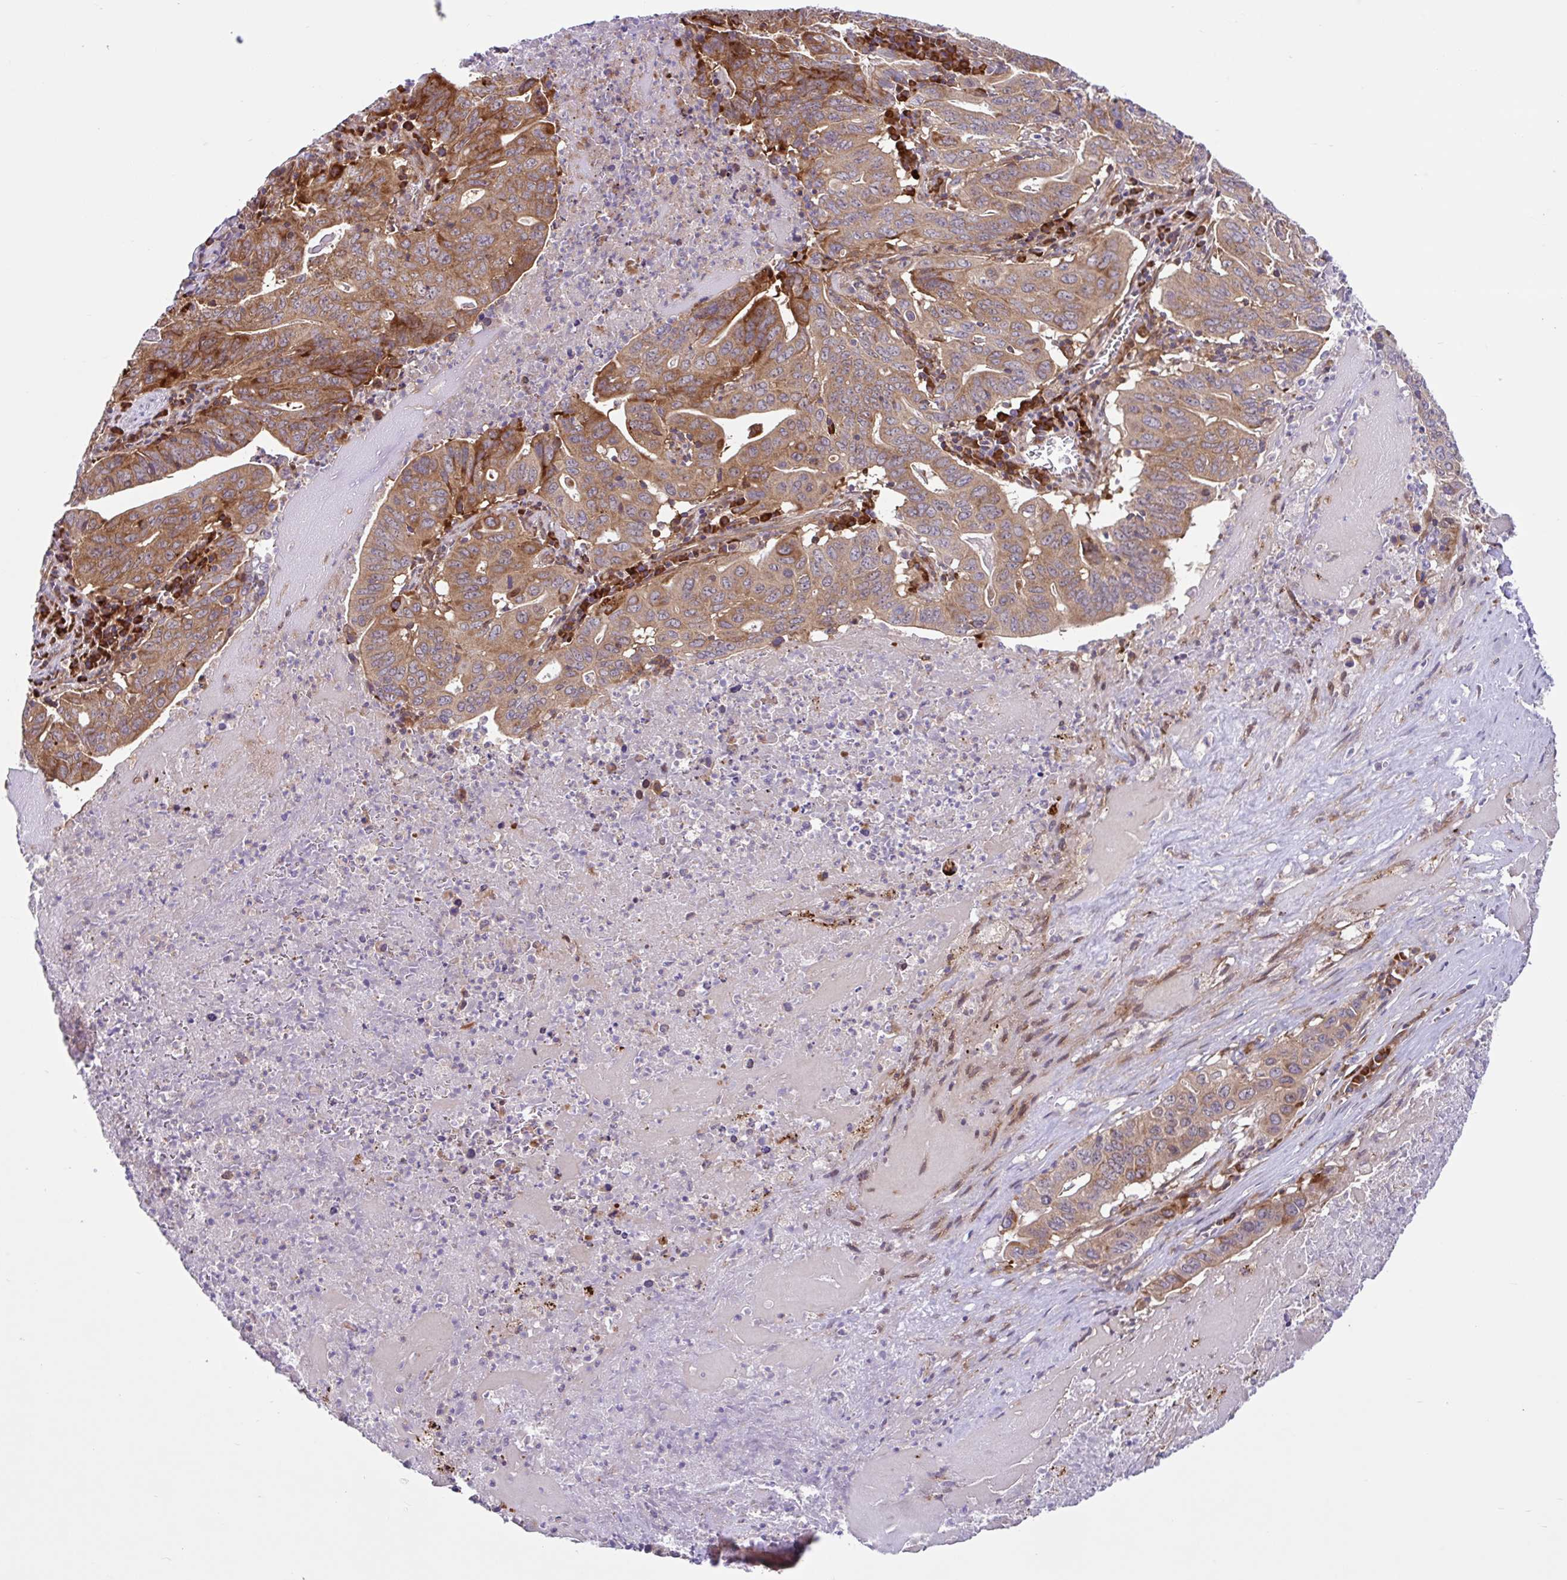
{"staining": {"intensity": "moderate", "quantity": ">75%", "location": "cytoplasmic/membranous"}, "tissue": "lung cancer", "cell_type": "Tumor cells", "image_type": "cancer", "snomed": [{"axis": "morphology", "description": "Adenocarcinoma, NOS"}, {"axis": "topography", "description": "Lung"}], "caption": "Immunohistochemistry staining of lung adenocarcinoma, which demonstrates medium levels of moderate cytoplasmic/membranous staining in approximately >75% of tumor cells indicating moderate cytoplasmic/membranous protein expression. The staining was performed using DAB (brown) for protein detection and nuclei were counterstained in hematoxylin (blue).", "gene": "NTPCR", "patient": {"sex": "female", "age": 60}}